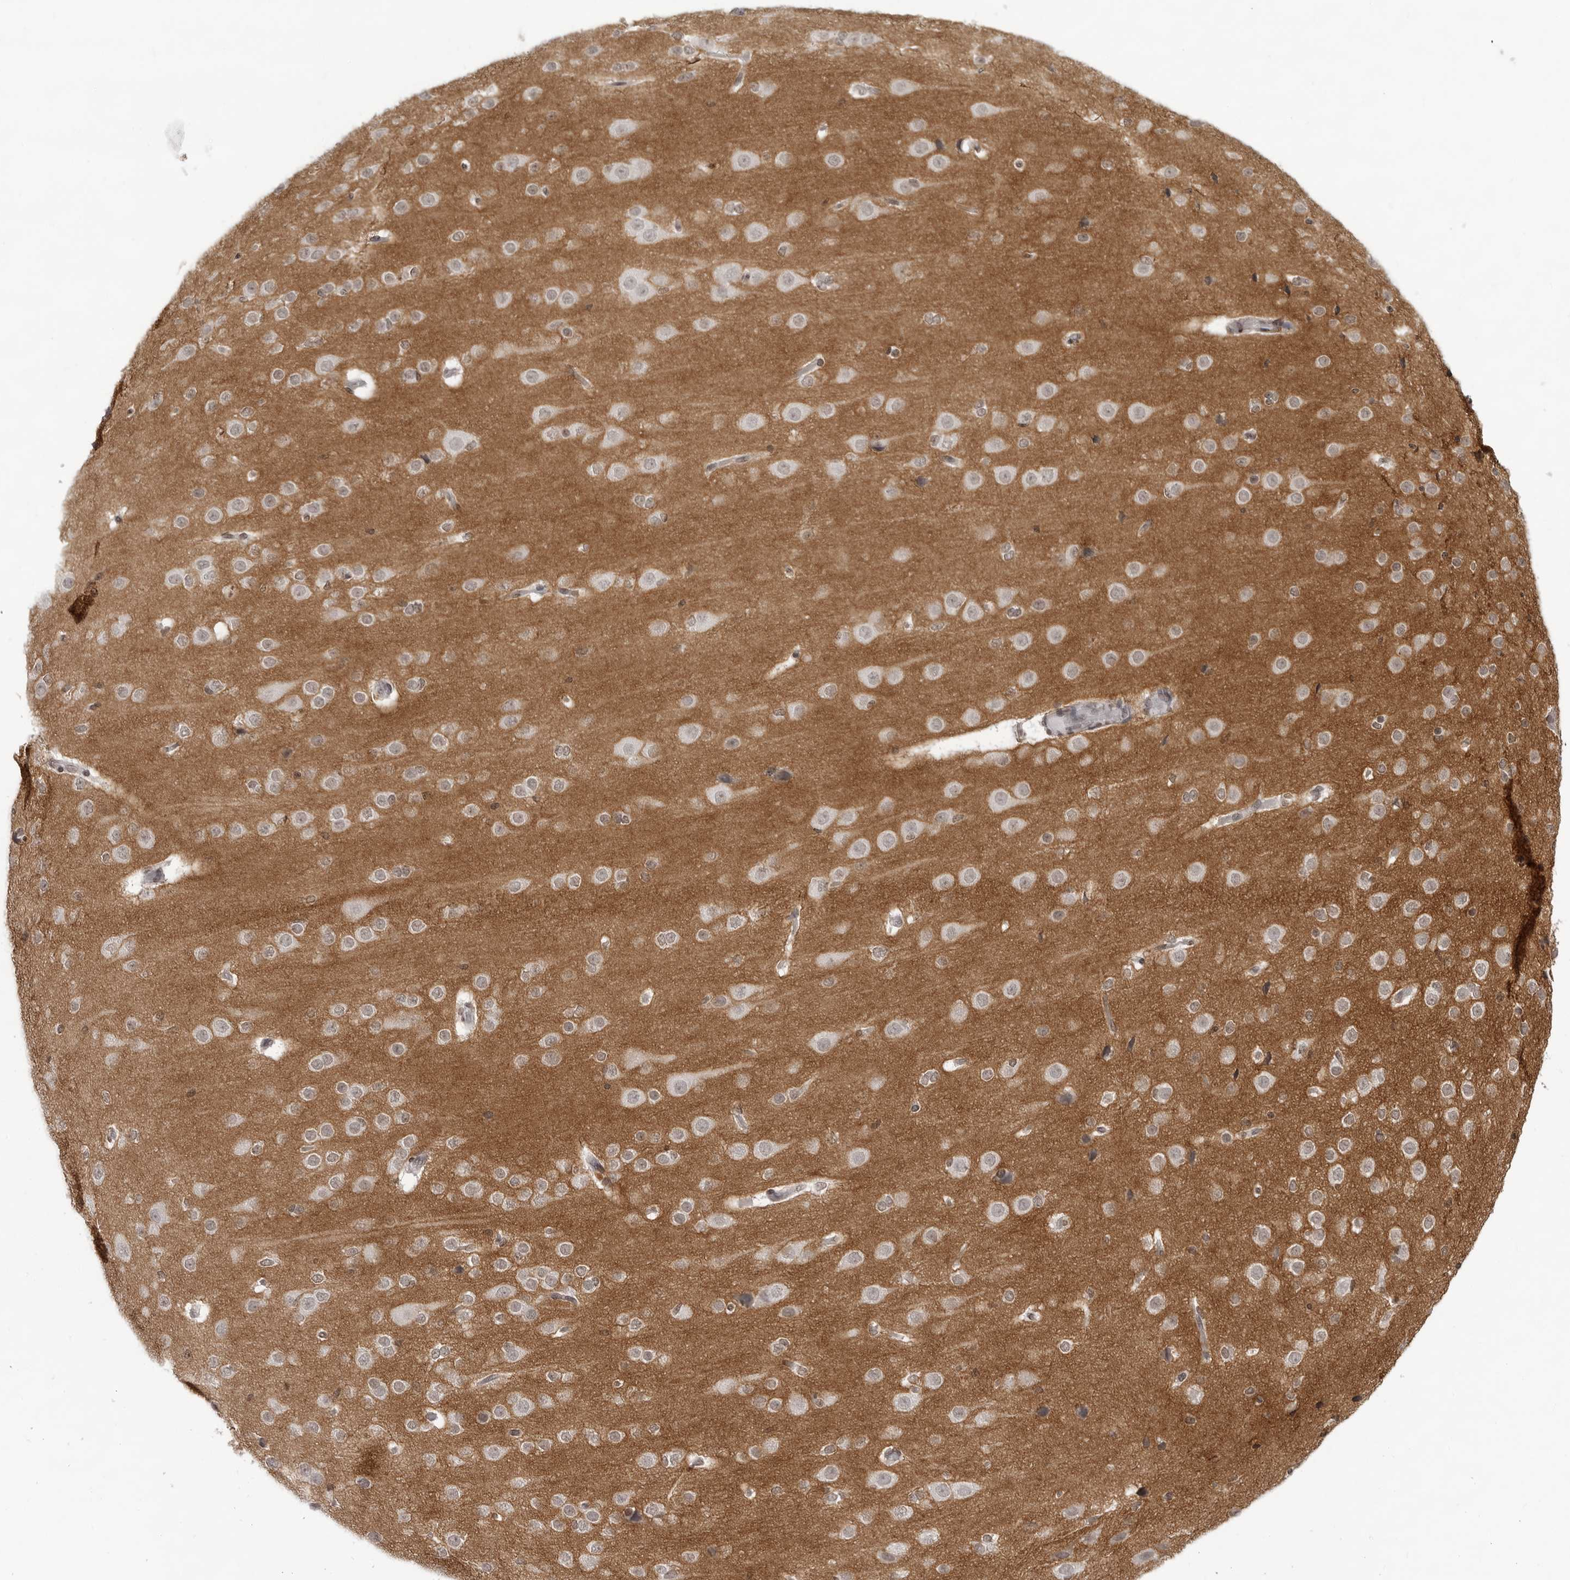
{"staining": {"intensity": "negative", "quantity": "none", "location": "none"}, "tissue": "cerebral cortex", "cell_type": "Endothelial cells", "image_type": "normal", "snomed": [{"axis": "morphology", "description": "Normal tissue, NOS"}, {"axis": "morphology", "description": "Developmental malformation"}, {"axis": "topography", "description": "Cerebral cortex"}], "caption": "Immunohistochemistry (IHC) micrograph of unremarkable cerebral cortex: cerebral cortex stained with DAB demonstrates no significant protein positivity in endothelial cells. The staining is performed using DAB brown chromogen with nuclei counter-stained in using hematoxylin.", "gene": "NTM", "patient": {"sex": "female", "age": 30}}